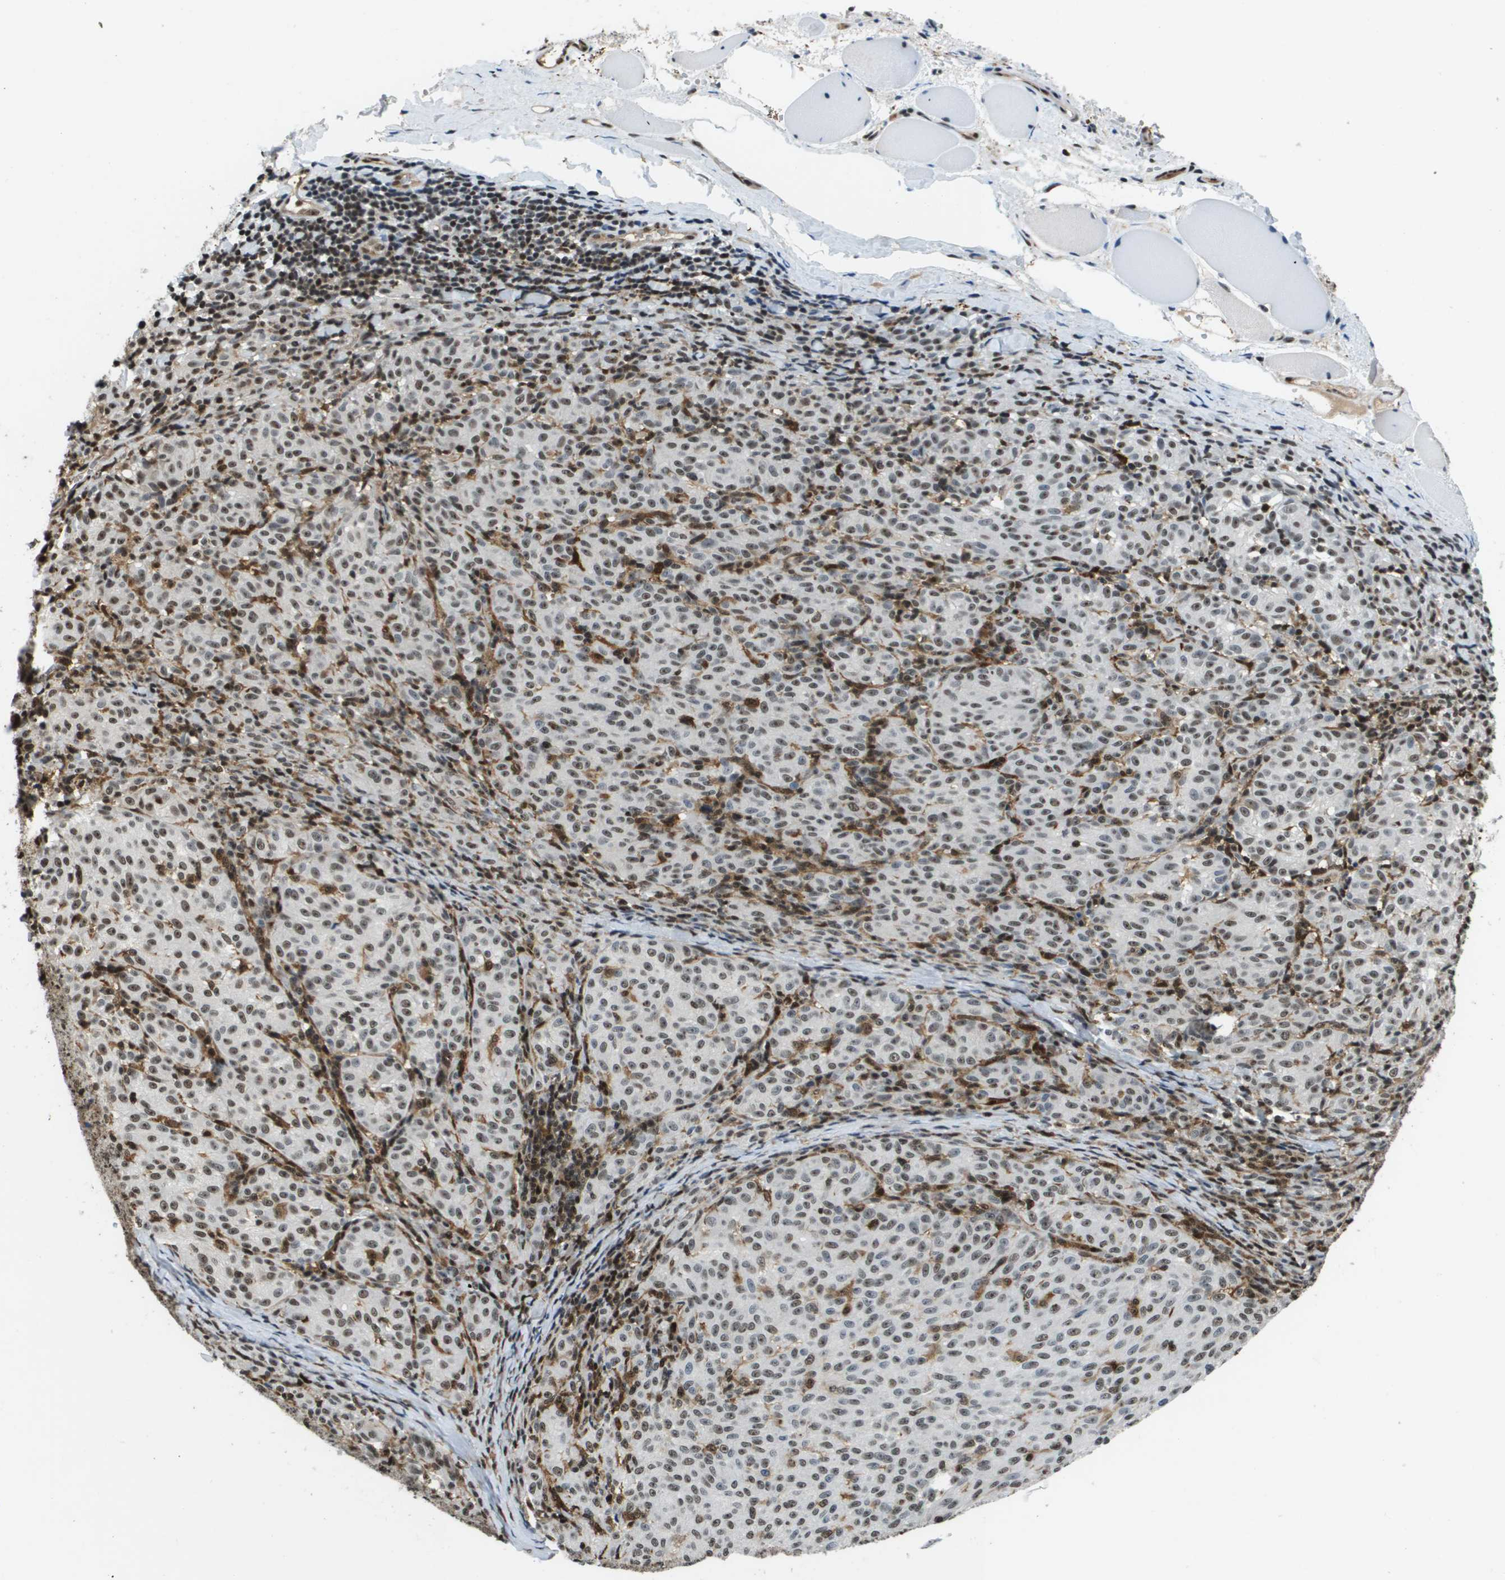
{"staining": {"intensity": "weak", "quantity": ">75%", "location": "nuclear"}, "tissue": "melanoma", "cell_type": "Tumor cells", "image_type": "cancer", "snomed": [{"axis": "morphology", "description": "Malignant melanoma, NOS"}, {"axis": "topography", "description": "Skin"}], "caption": "Weak nuclear protein expression is appreciated in approximately >75% of tumor cells in melanoma. Using DAB (3,3'-diaminobenzidine) (brown) and hematoxylin (blue) stains, captured at high magnification using brightfield microscopy.", "gene": "EP400", "patient": {"sex": "female", "age": 72}}